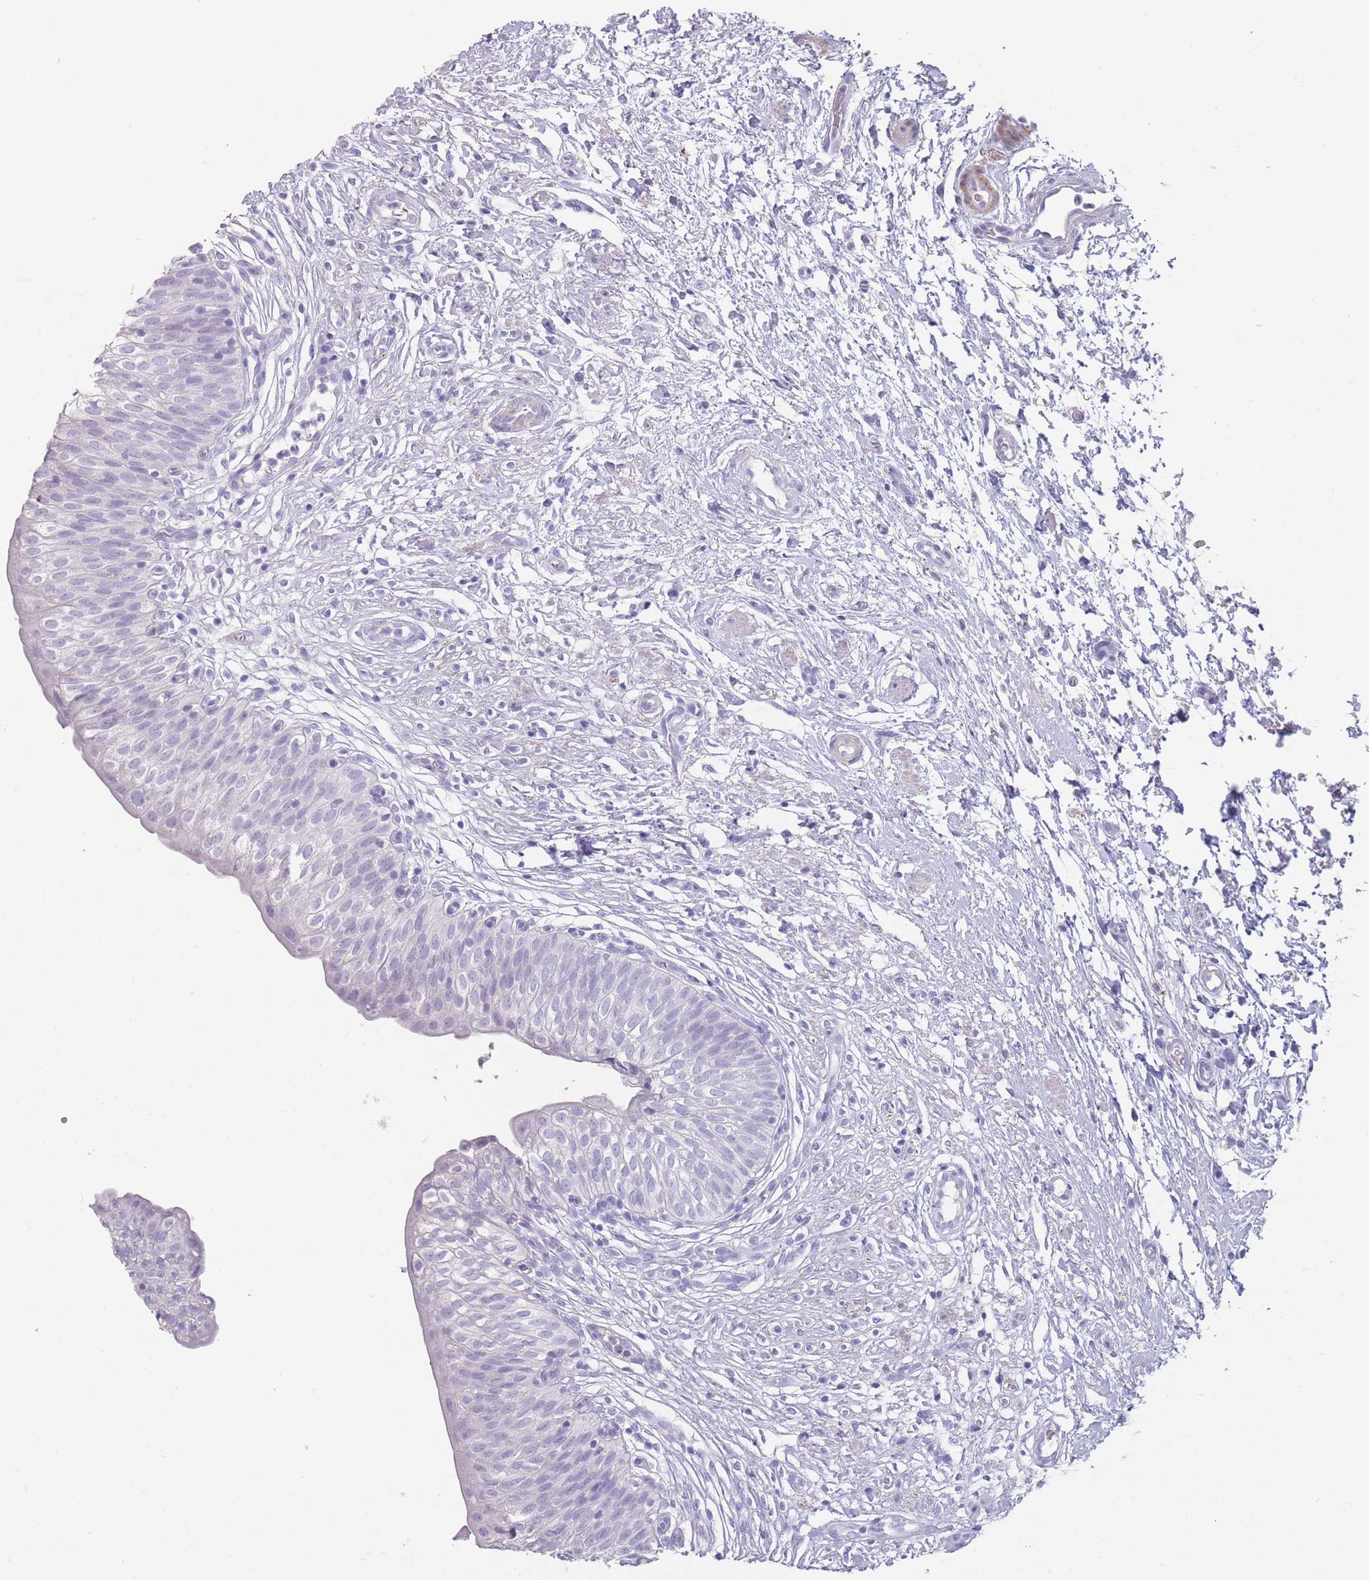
{"staining": {"intensity": "negative", "quantity": "none", "location": "none"}, "tissue": "urinary bladder", "cell_type": "Urothelial cells", "image_type": "normal", "snomed": [{"axis": "morphology", "description": "Normal tissue, NOS"}, {"axis": "topography", "description": "Urinary bladder"}], "caption": "Photomicrograph shows no protein positivity in urothelial cells of benign urinary bladder.", "gene": "RHBG", "patient": {"sex": "male", "age": 55}}